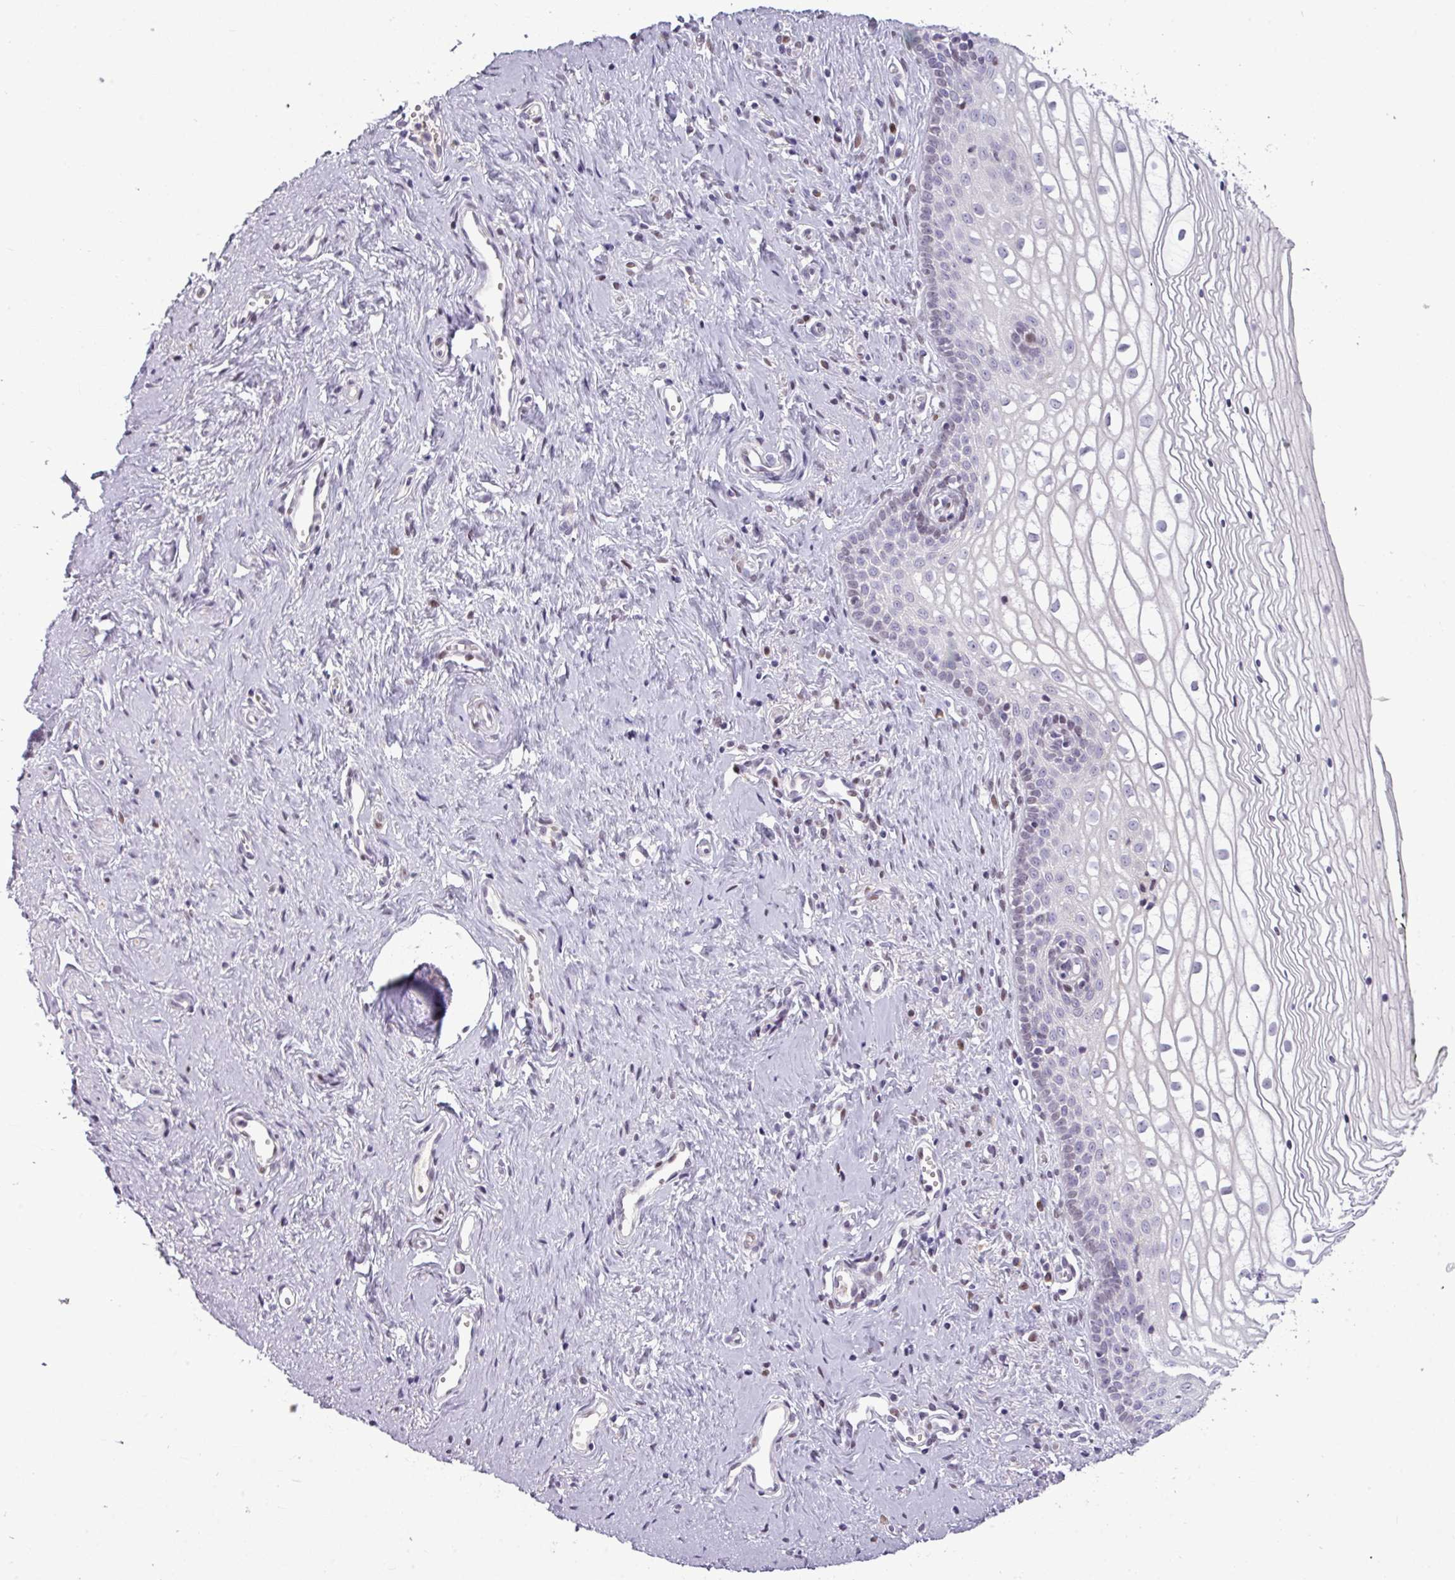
{"staining": {"intensity": "moderate", "quantity": "<25%", "location": "nuclear"}, "tissue": "vagina", "cell_type": "Squamous epithelial cells", "image_type": "normal", "snomed": [{"axis": "morphology", "description": "Normal tissue, NOS"}, {"axis": "topography", "description": "Vagina"}], "caption": "Benign vagina displays moderate nuclear staining in approximately <25% of squamous epithelial cells Immunohistochemistry (ihc) stains the protein of interest in brown and the nuclei are stained blue..", "gene": "SLC66A2", "patient": {"sex": "female", "age": 59}}